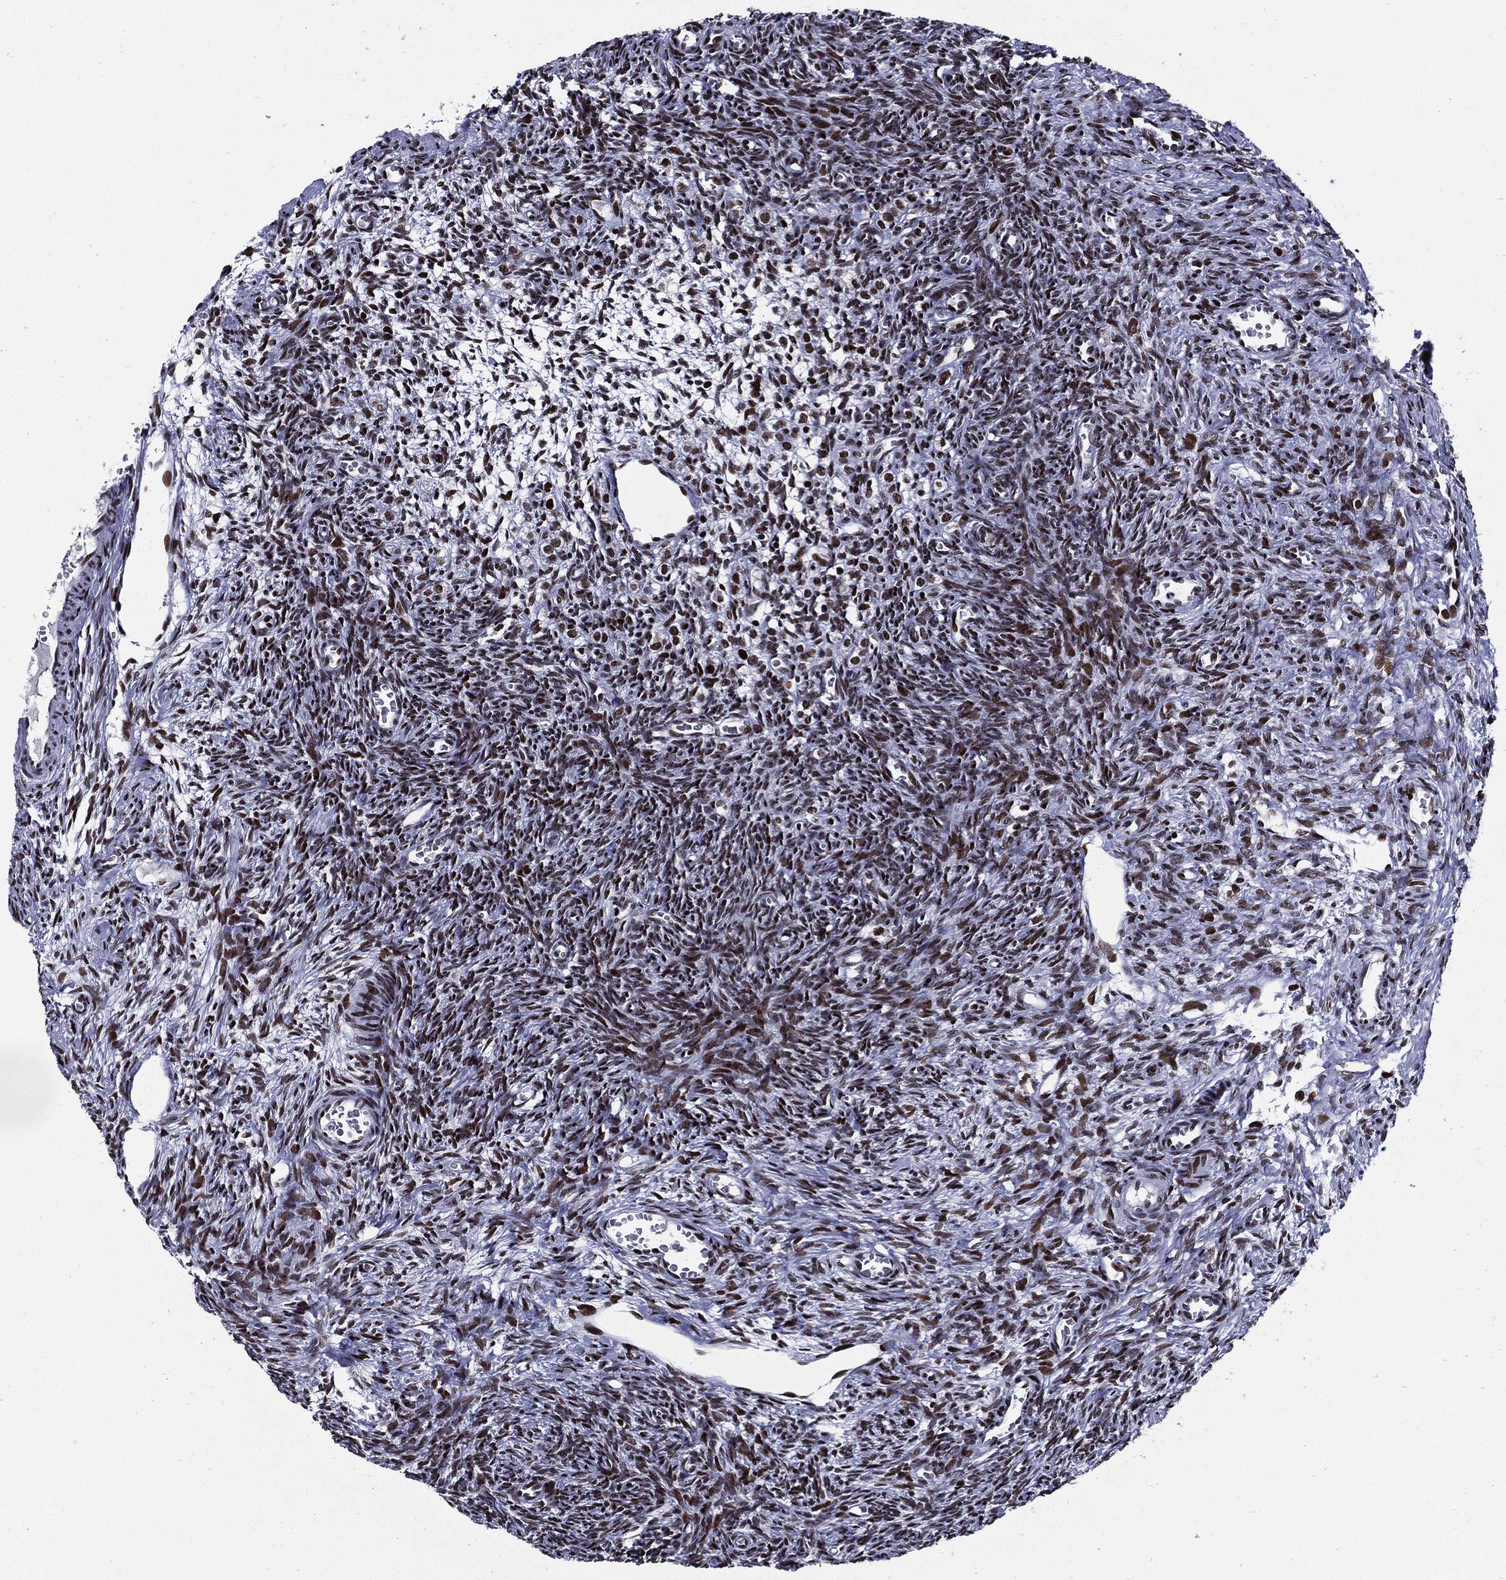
{"staining": {"intensity": "strong", "quantity": ">75%", "location": "nuclear"}, "tissue": "ovary", "cell_type": "Follicle cells", "image_type": "normal", "snomed": [{"axis": "morphology", "description": "Normal tissue, NOS"}, {"axis": "topography", "description": "Ovary"}], "caption": "Ovary stained with immunohistochemistry exhibits strong nuclear staining in about >75% of follicle cells. (Stains: DAB in brown, nuclei in blue, Microscopy: brightfield microscopy at high magnification).", "gene": "ZFP91", "patient": {"sex": "female", "age": 27}}